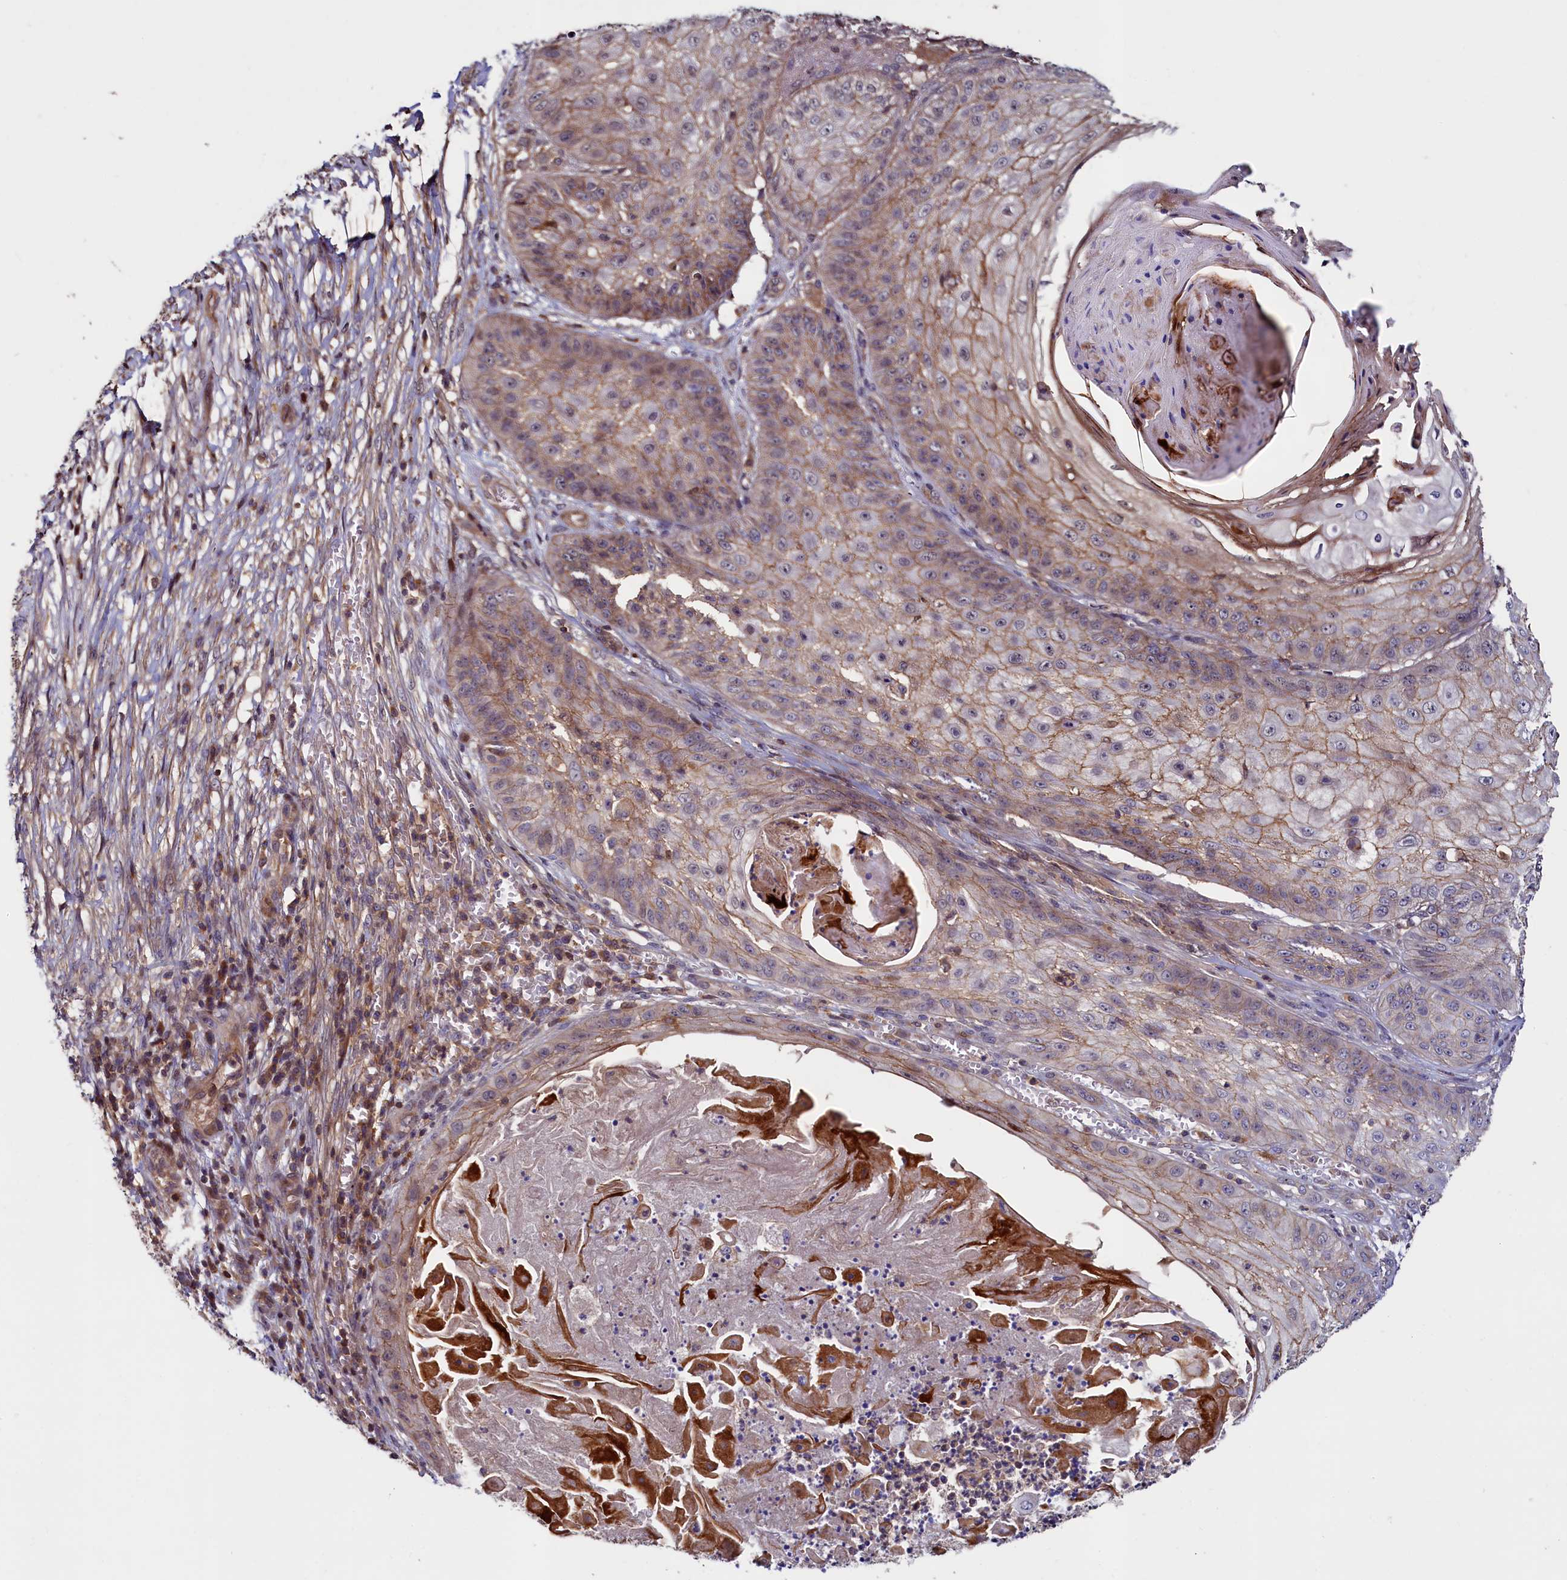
{"staining": {"intensity": "moderate", "quantity": "25%-75%", "location": "cytoplasmic/membranous"}, "tissue": "skin cancer", "cell_type": "Tumor cells", "image_type": "cancer", "snomed": [{"axis": "morphology", "description": "Squamous cell carcinoma, NOS"}, {"axis": "topography", "description": "Skin"}], "caption": "Skin squamous cell carcinoma stained with immunohistochemistry (IHC) shows moderate cytoplasmic/membranous positivity in about 25%-75% of tumor cells. (DAB IHC, brown staining for protein, blue staining for nuclei).", "gene": "DUOXA1", "patient": {"sex": "male", "age": 70}}